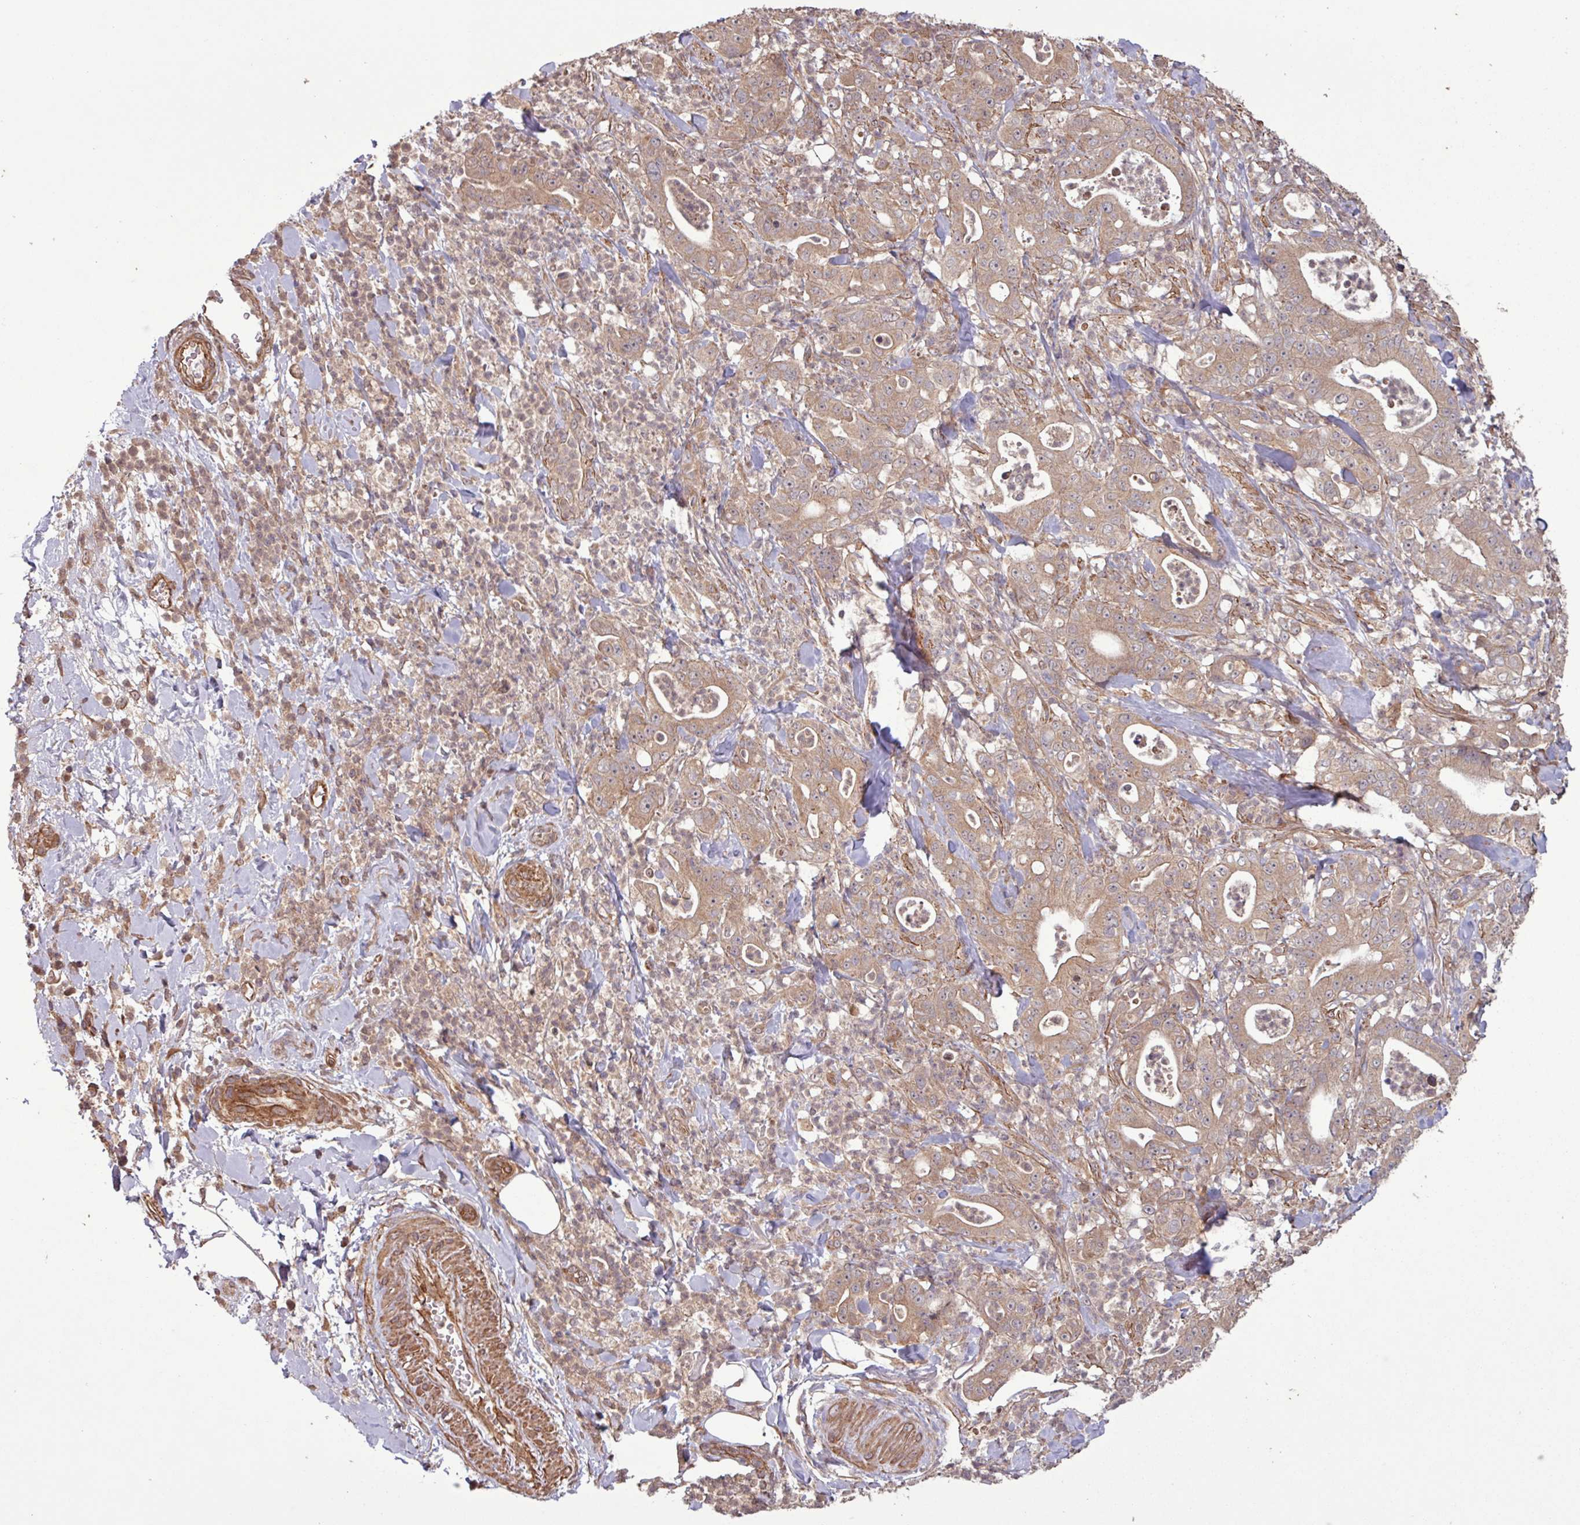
{"staining": {"intensity": "moderate", "quantity": ">75%", "location": "cytoplasmic/membranous"}, "tissue": "pancreatic cancer", "cell_type": "Tumor cells", "image_type": "cancer", "snomed": [{"axis": "morphology", "description": "Adenocarcinoma, NOS"}, {"axis": "topography", "description": "Pancreas"}], "caption": "Immunohistochemistry (IHC) (DAB) staining of human pancreatic cancer exhibits moderate cytoplasmic/membranous protein staining in about >75% of tumor cells.", "gene": "TRABD2A", "patient": {"sex": "male", "age": 71}}